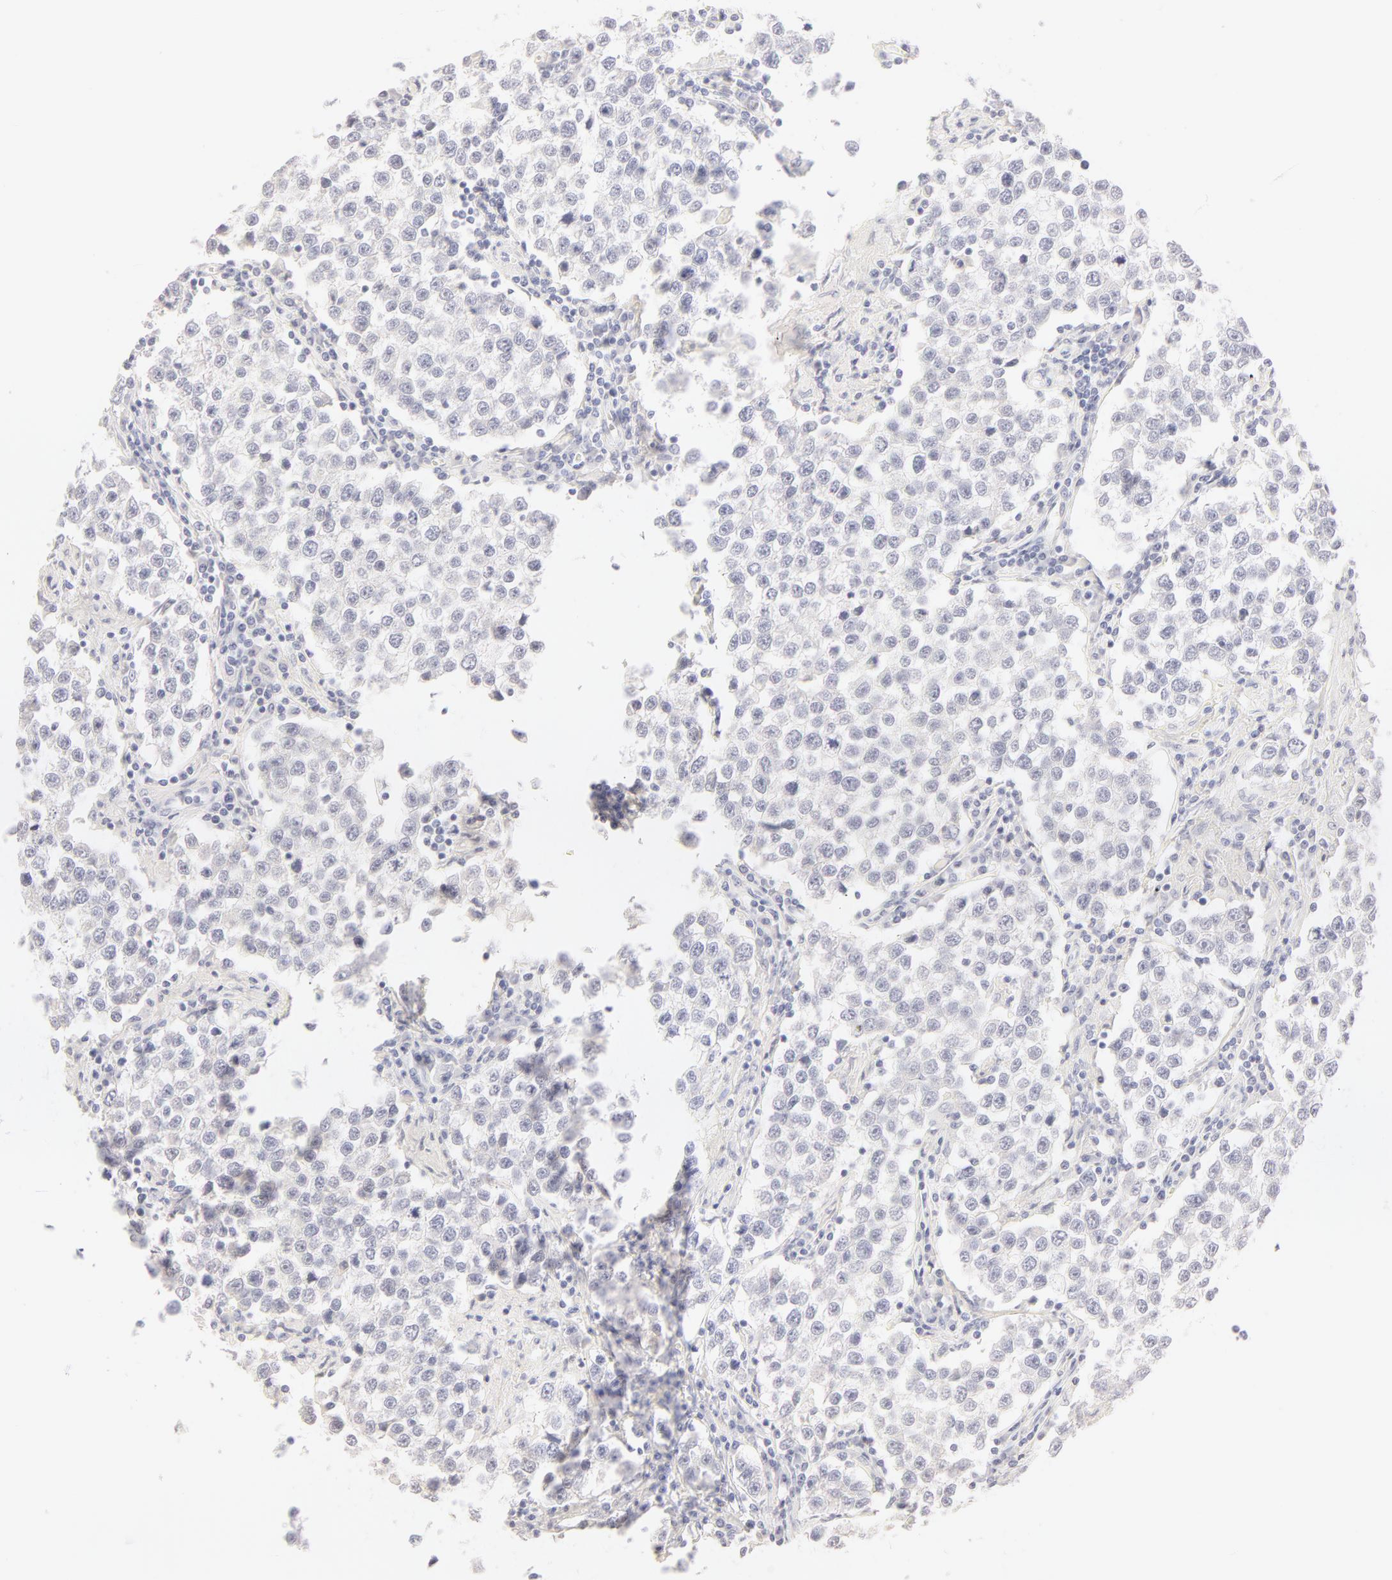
{"staining": {"intensity": "negative", "quantity": "none", "location": "none"}, "tissue": "testis cancer", "cell_type": "Tumor cells", "image_type": "cancer", "snomed": [{"axis": "morphology", "description": "Seminoma, NOS"}, {"axis": "topography", "description": "Testis"}], "caption": "Tumor cells are negative for protein expression in human testis seminoma.", "gene": "LGALS7B", "patient": {"sex": "male", "age": 36}}